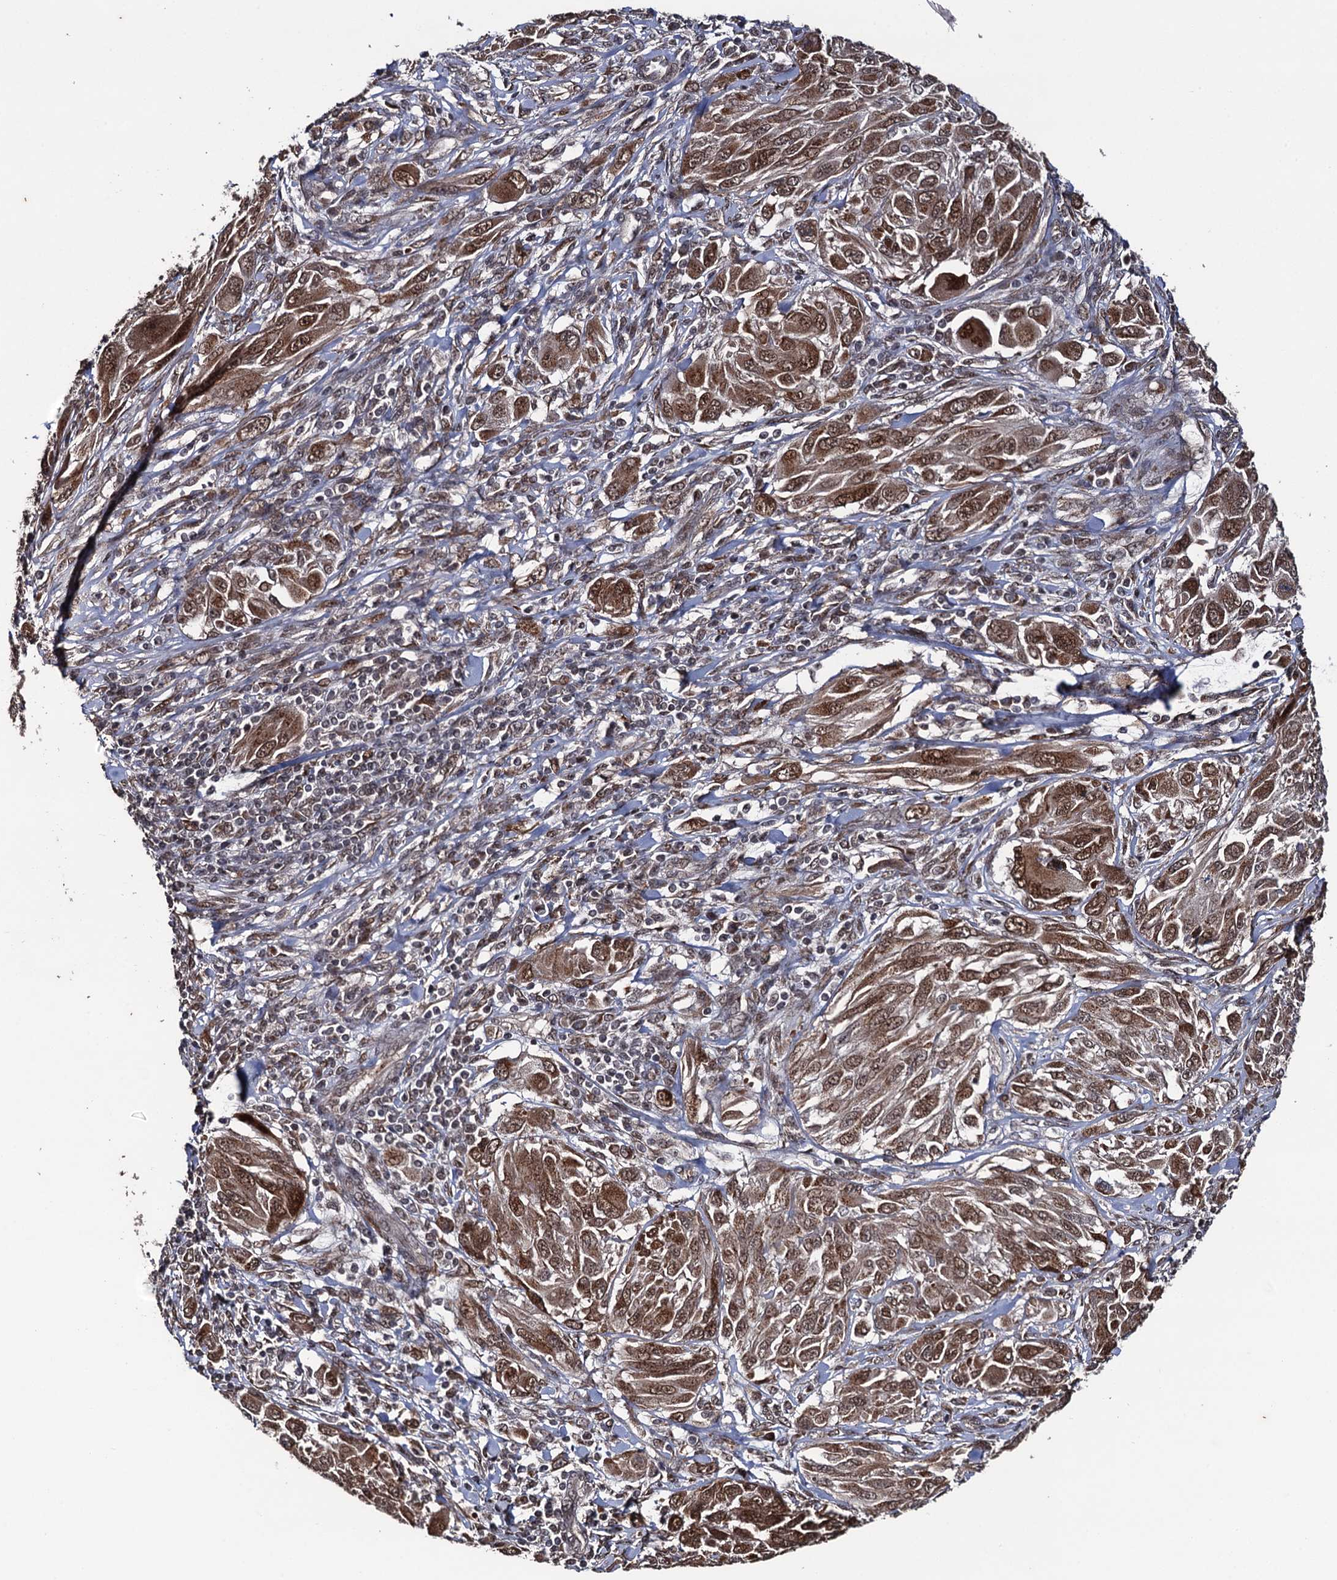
{"staining": {"intensity": "moderate", "quantity": ">75%", "location": "cytoplasmic/membranous,nuclear"}, "tissue": "melanoma", "cell_type": "Tumor cells", "image_type": "cancer", "snomed": [{"axis": "morphology", "description": "Malignant melanoma, NOS"}, {"axis": "topography", "description": "Skin"}], "caption": "This photomicrograph demonstrates IHC staining of malignant melanoma, with medium moderate cytoplasmic/membranous and nuclear staining in approximately >75% of tumor cells.", "gene": "LRRC63", "patient": {"sex": "female", "age": 91}}